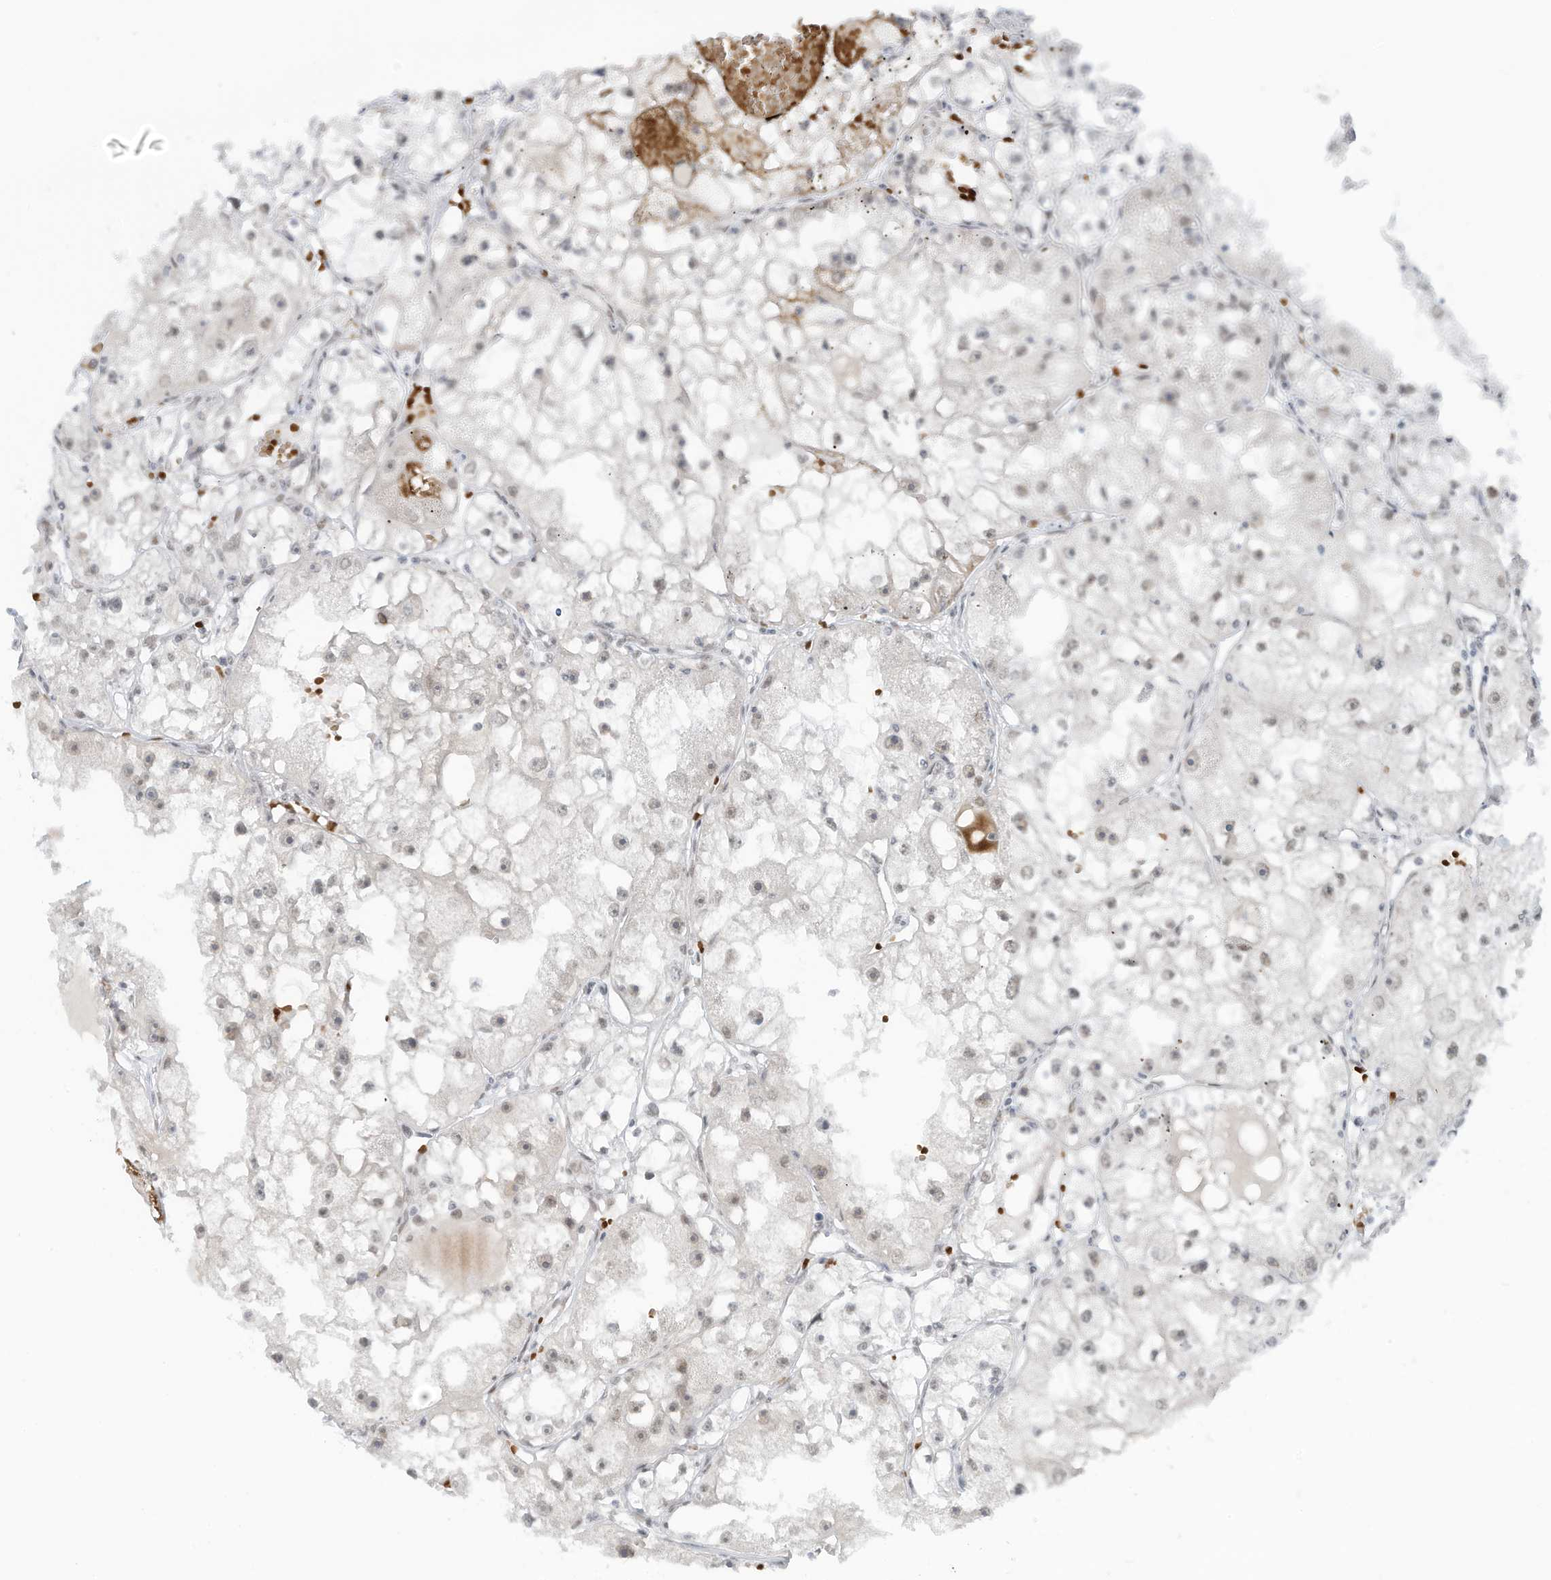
{"staining": {"intensity": "weak", "quantity": "25%-75%", "location": "nuclear"}, "tissue": "renal cancer", "cell_type": "Tumor cells", "image_type": "cancer", "snomed": [{"axis": "morphology", "description": "Adenocarcinoma, NOS"}, {"axis": "topography", "description": "Kidney"}], "caption": "Renal cancer stained with IHC demonstrates weak nuclear expression in approximately 25%-75% of tumor cells. Nuclei are stained in blue.", "gene": "ECT2L", "patient": {"sex": "male", "age": 56}}